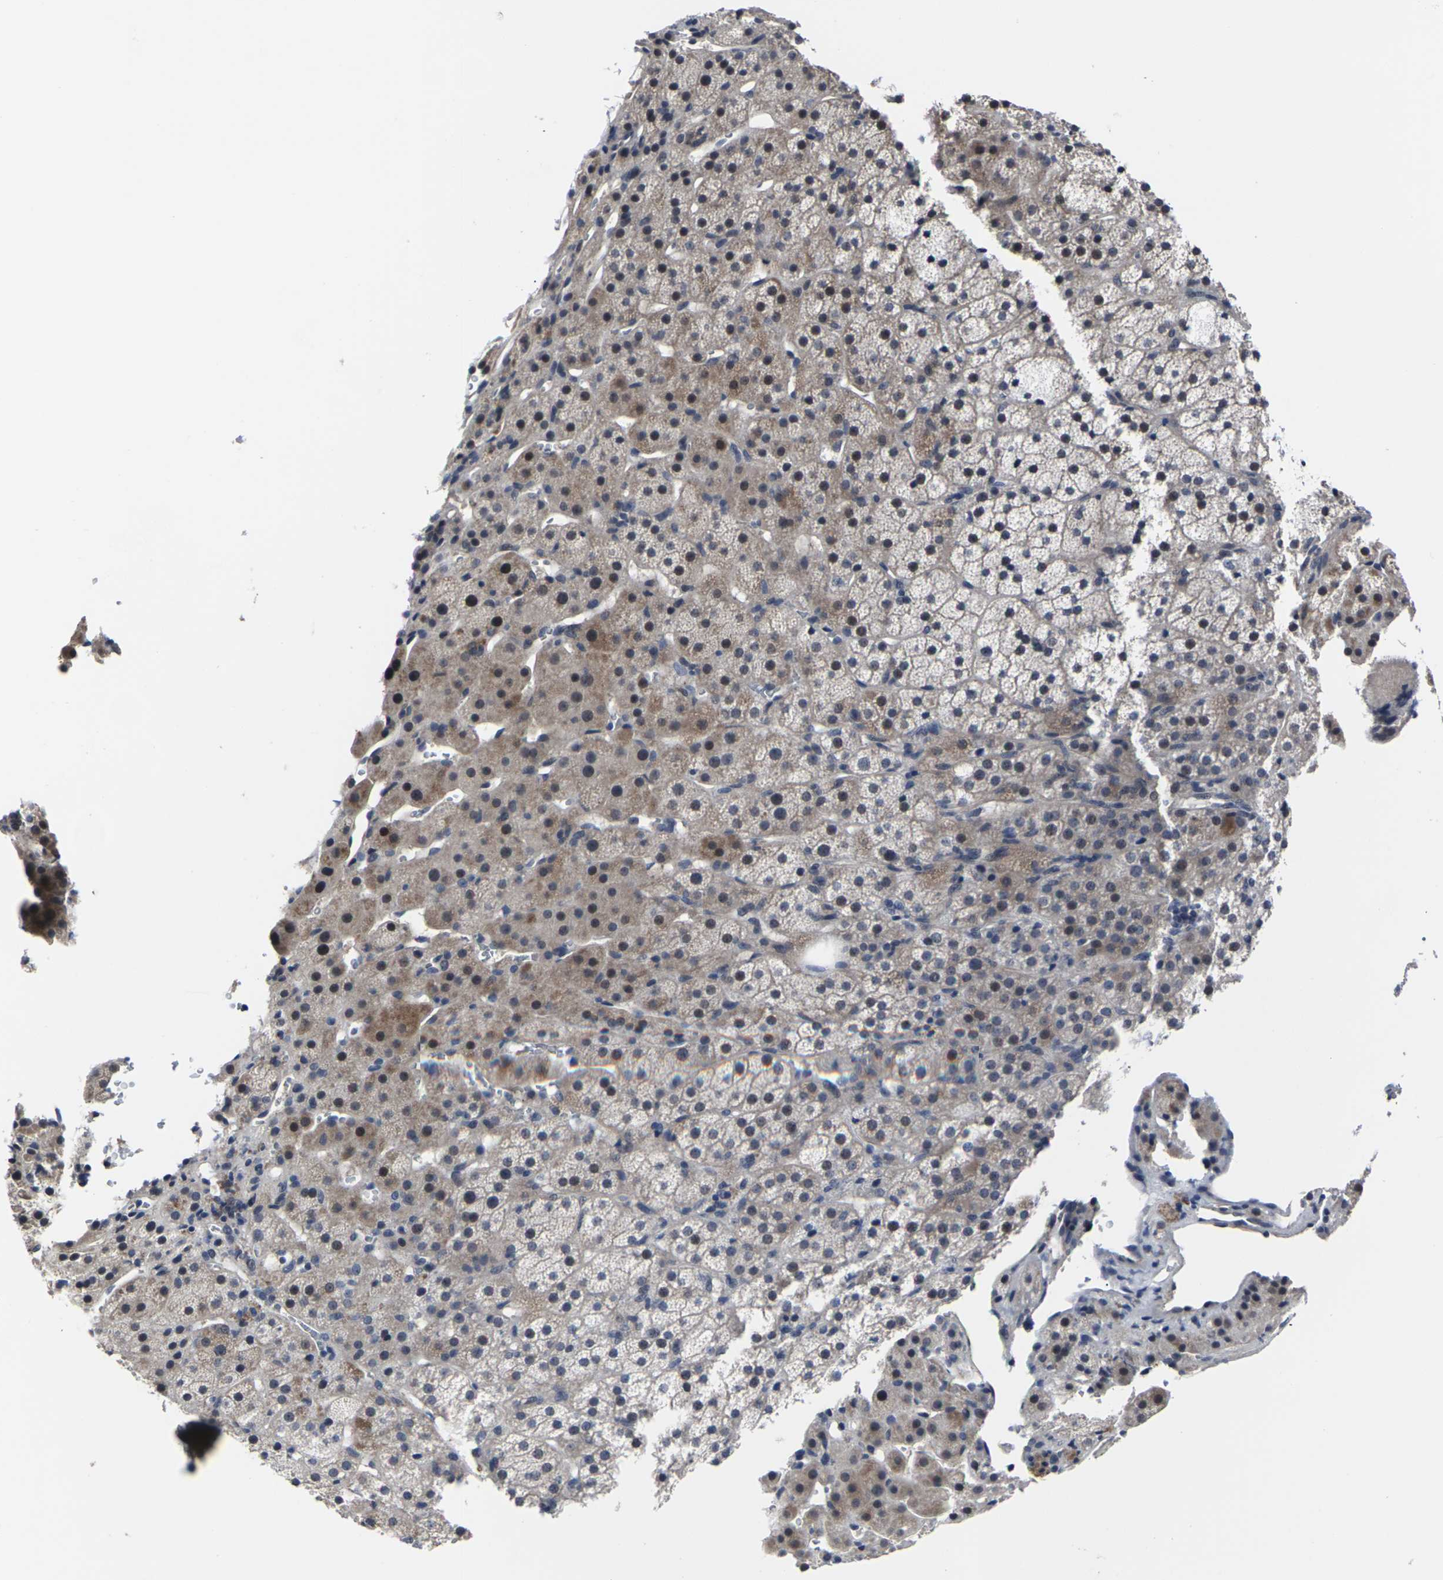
{"staining": {"intensity": "moderate", "quantity": "25%-75%", "location": "cytoplasmic/membranous"}, "tissue": "adrenal gland", "cell_type": "Glandular cells", "image_type": "normal", "snomed": [{"axis": "morphology", "description": "Normal tissue, NOS"}, {"axis": "topography", "description": "Adrenal gland"}], "caption": "The immunohistochemical stain highlights moderate cytoplasmic/membranous staining in glandular cells of unremarkable adrenal gland.", "gene": "MSANTD4", "patient": {"sex": "female", "age": 57}}